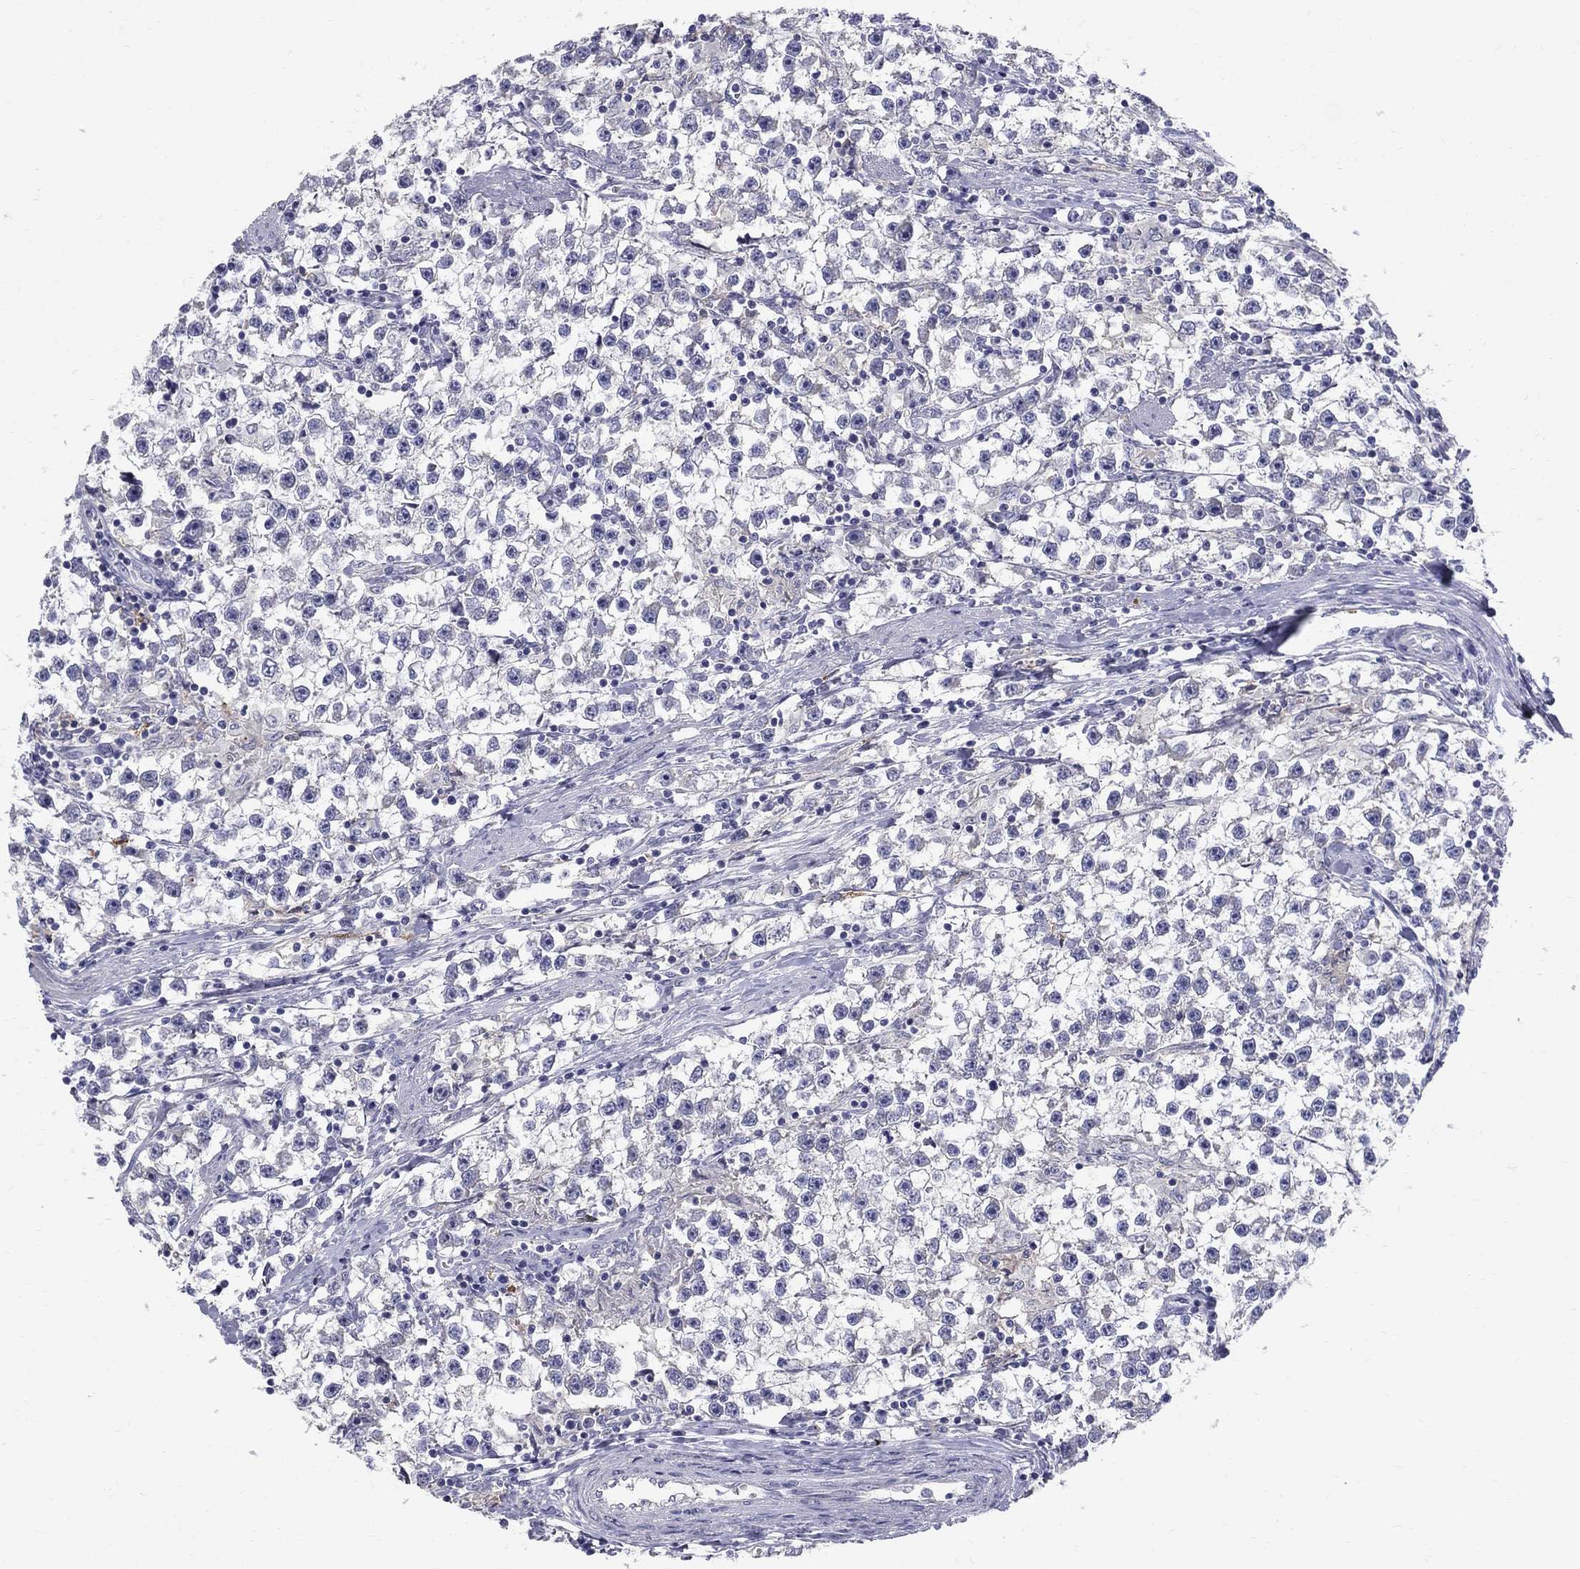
{"staining": {"intensity": "negative", "quantity": "none", "location": "none"}, "tissue": "testis cancer", "cell_type": "Tumor cells", "image_type": "cancer", "snomed": [{"axis": "morphology", "description": "Seminoma, NOS"}, {"axis": "topography", "description": "Testis"}], "caption": "DAB immunohistochemical staining of testis cancer (seminoma) demonstrates no significant positivity in tumor cells.", "gene": "TP53TG5", "patient": {"sex": "male", "age": 59}}